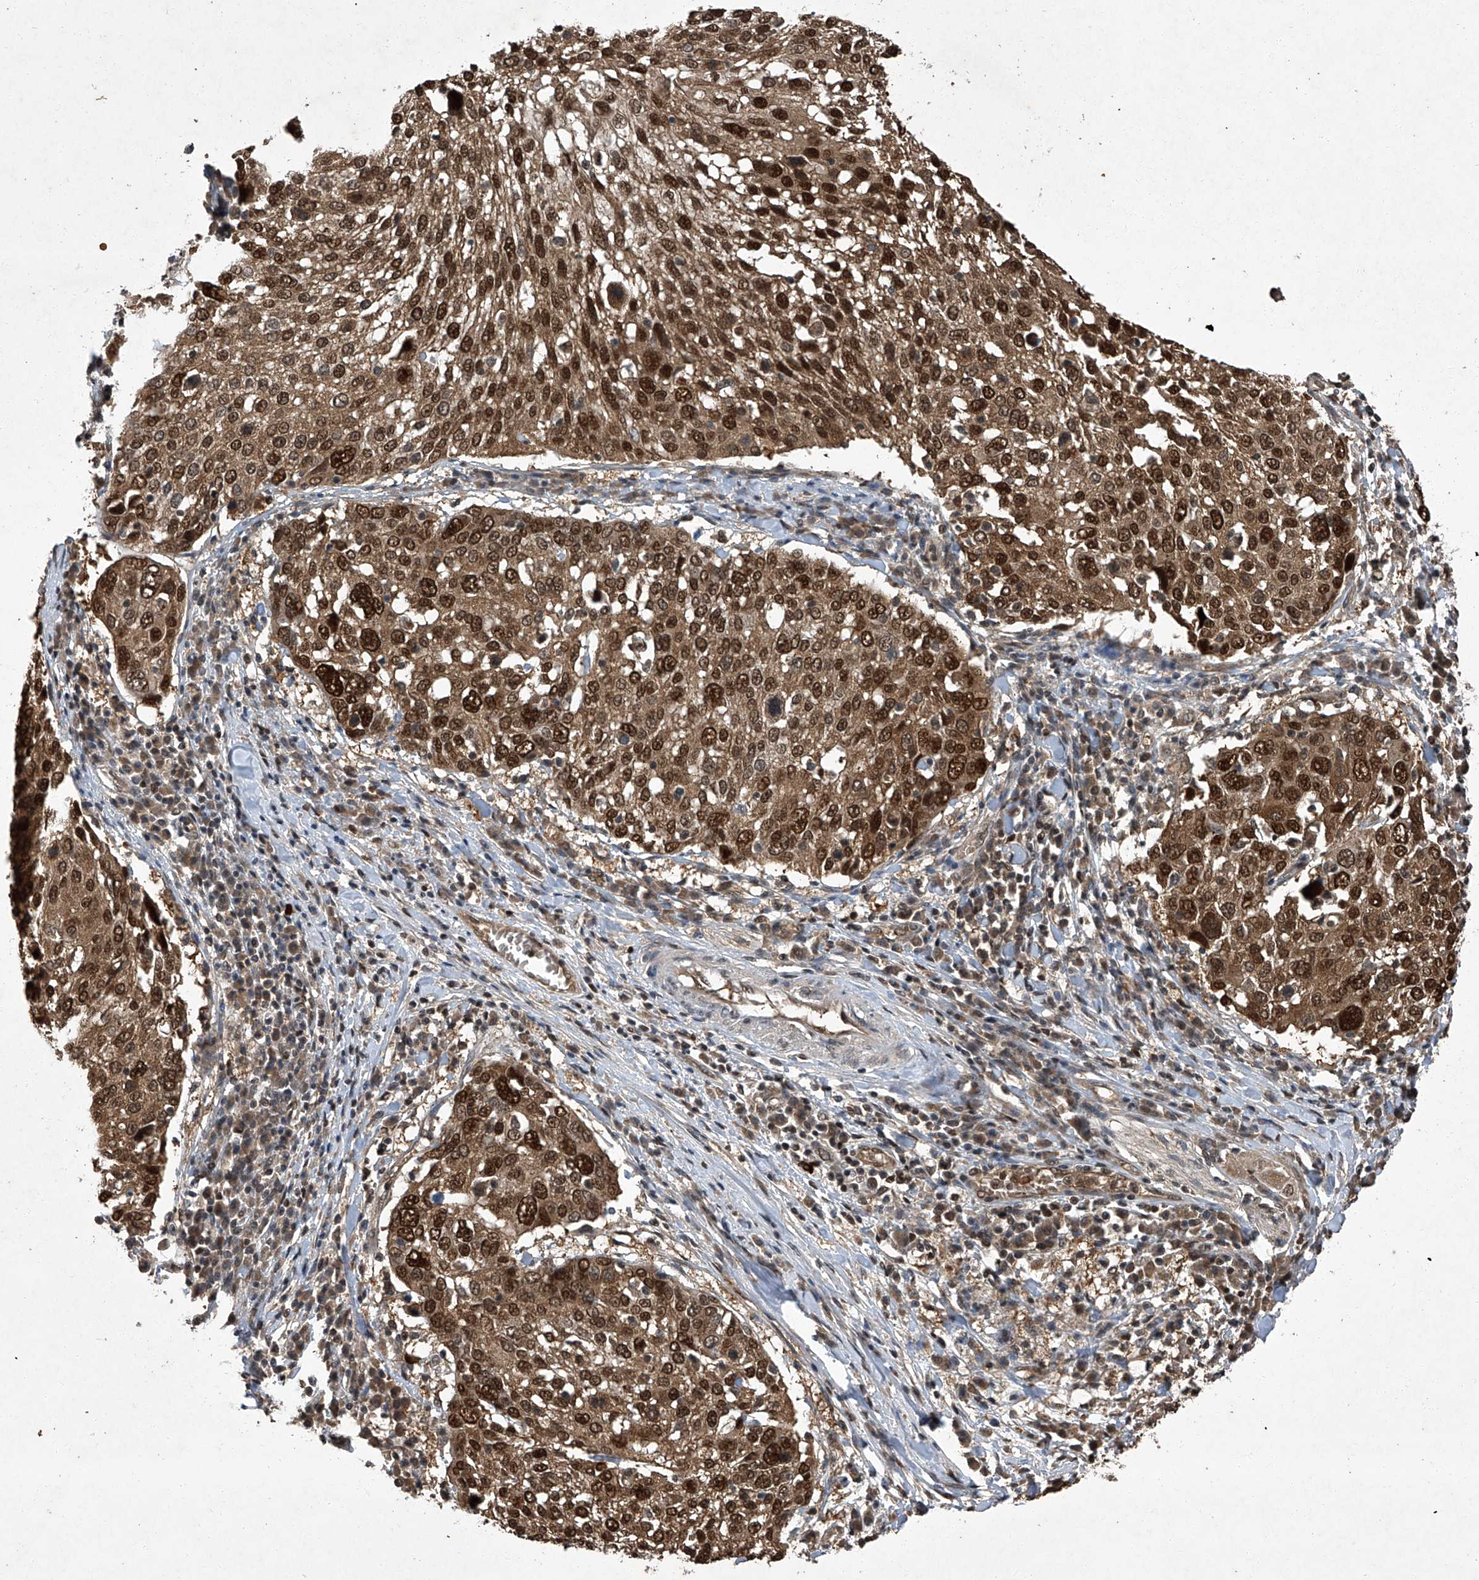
{"staining": {"intensity": "strong", "quantity": ">75%", "location": "cytoplasmic/membranous,nuclear"}, "tissue": "lung cancer", "cell_type": "Tumor cells", "image_type": "cancer", "snomed": [{"axis": "morphology", "description": "Squamous cell carcinoma, NOS"}, {"axis": "topography", "description": "Lung"}], "caption": "Protein expression by immunohistochemistry (IHC) demonstrates strong cytoplasmic/membranous and nuclear expression in approximately >75% of tumor cells in lung cancer (squamous cell carcinoma). (Stains: DAB in brown, nuclei in blue, Microscopy: brightfield microscopy at high magnification).", "gene": "TSNAX", "patient": {"sex": "male", "age": 65}}